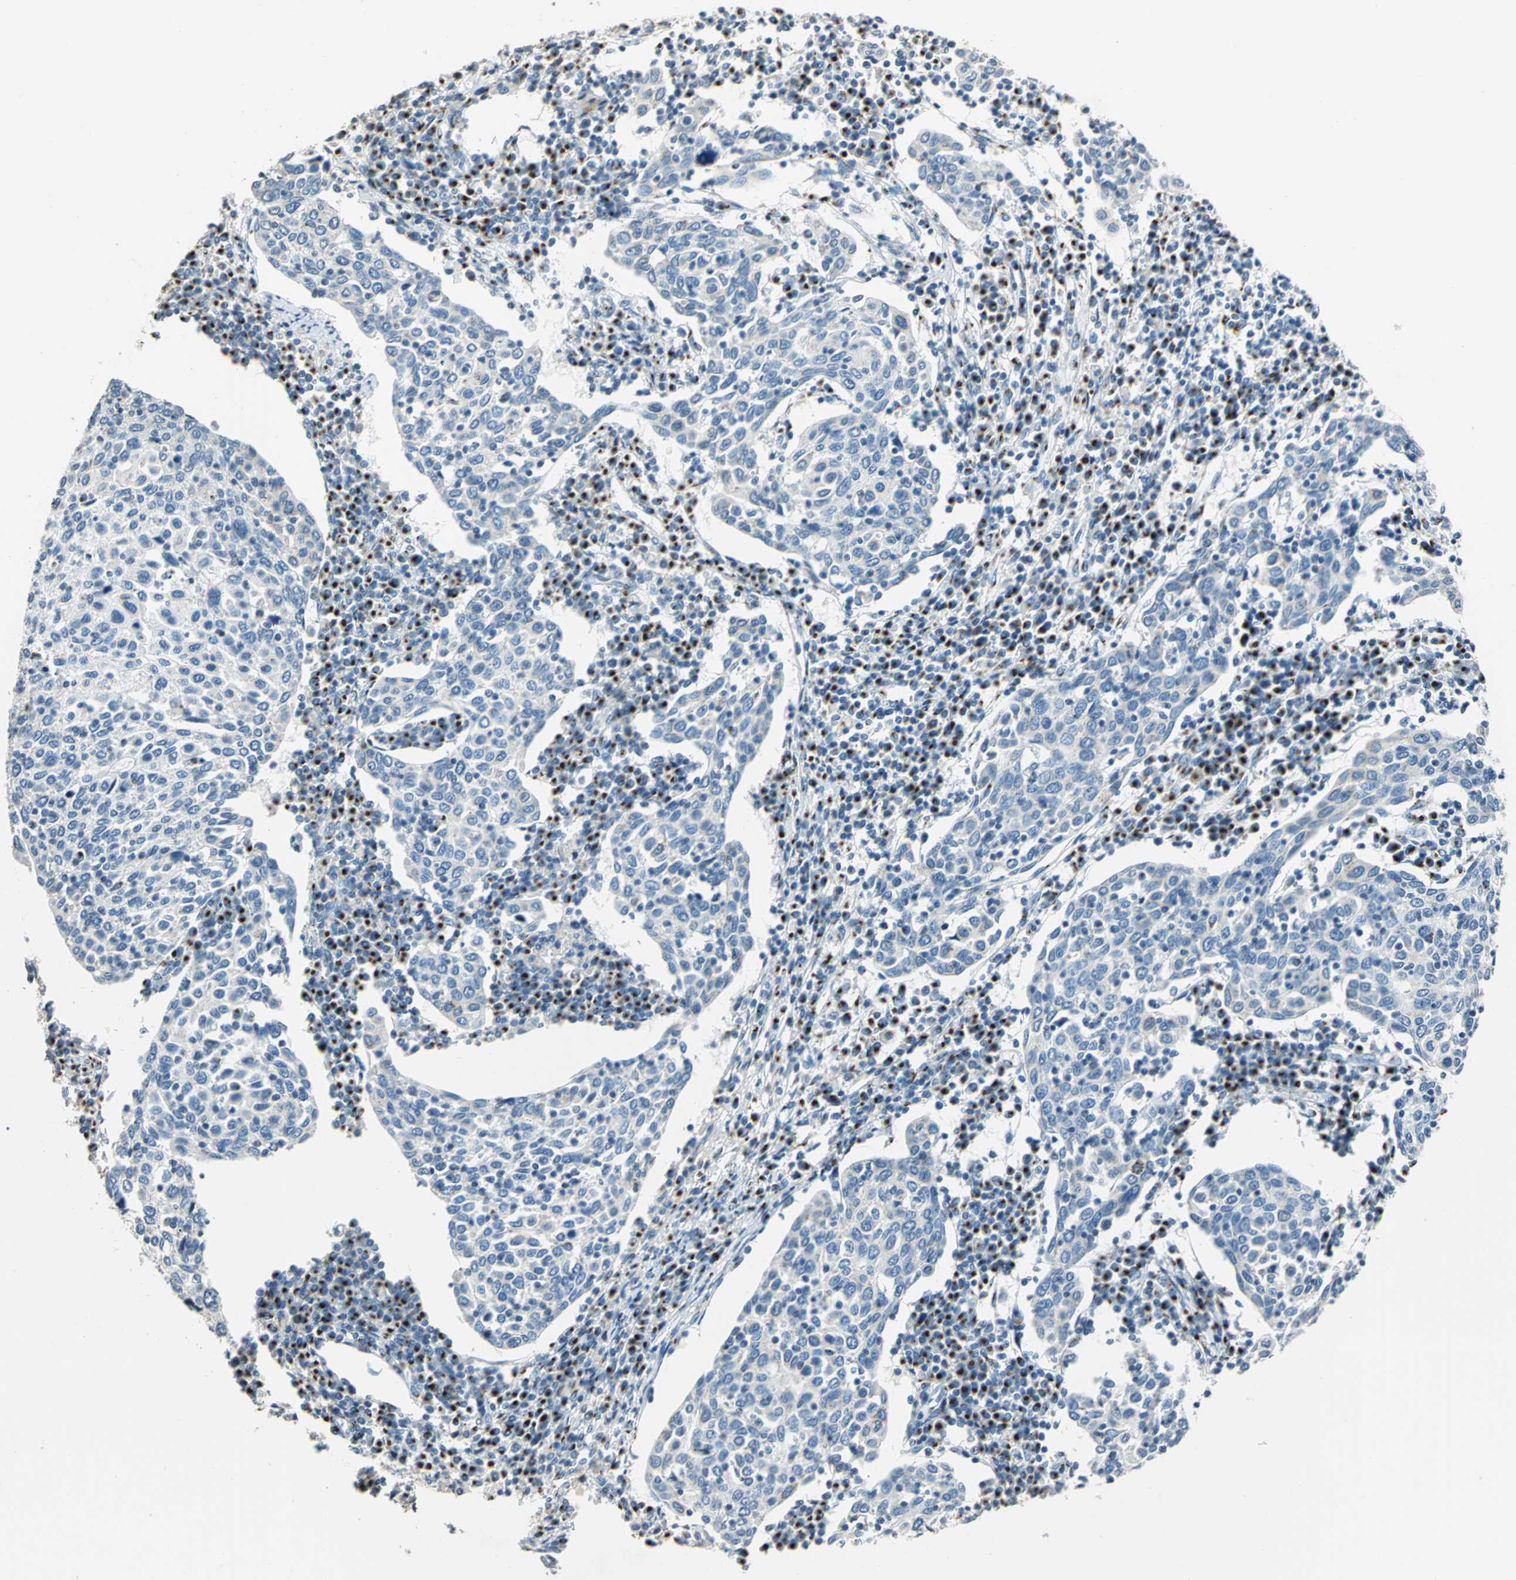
{"staining": {"intensity": "weak", "quantity": "<25%", "location": "cytoplasmic/membranous"}, "tissue": "cervical cancer", "cell_type": "Tumor cells", "image_type": "cancer", "snomed": [{"axis": "morphology", "description": "Squamous cell carcinoma, NOS"}, {"axis": "topography", "description": "Cervix"}], "caption": "Image shows no significant protein positivity in tumor cells of cervical cancer (squamous cell carcinoma).", "gene": "TMEM115", "patient": {"sex": "female", "age": 40}}